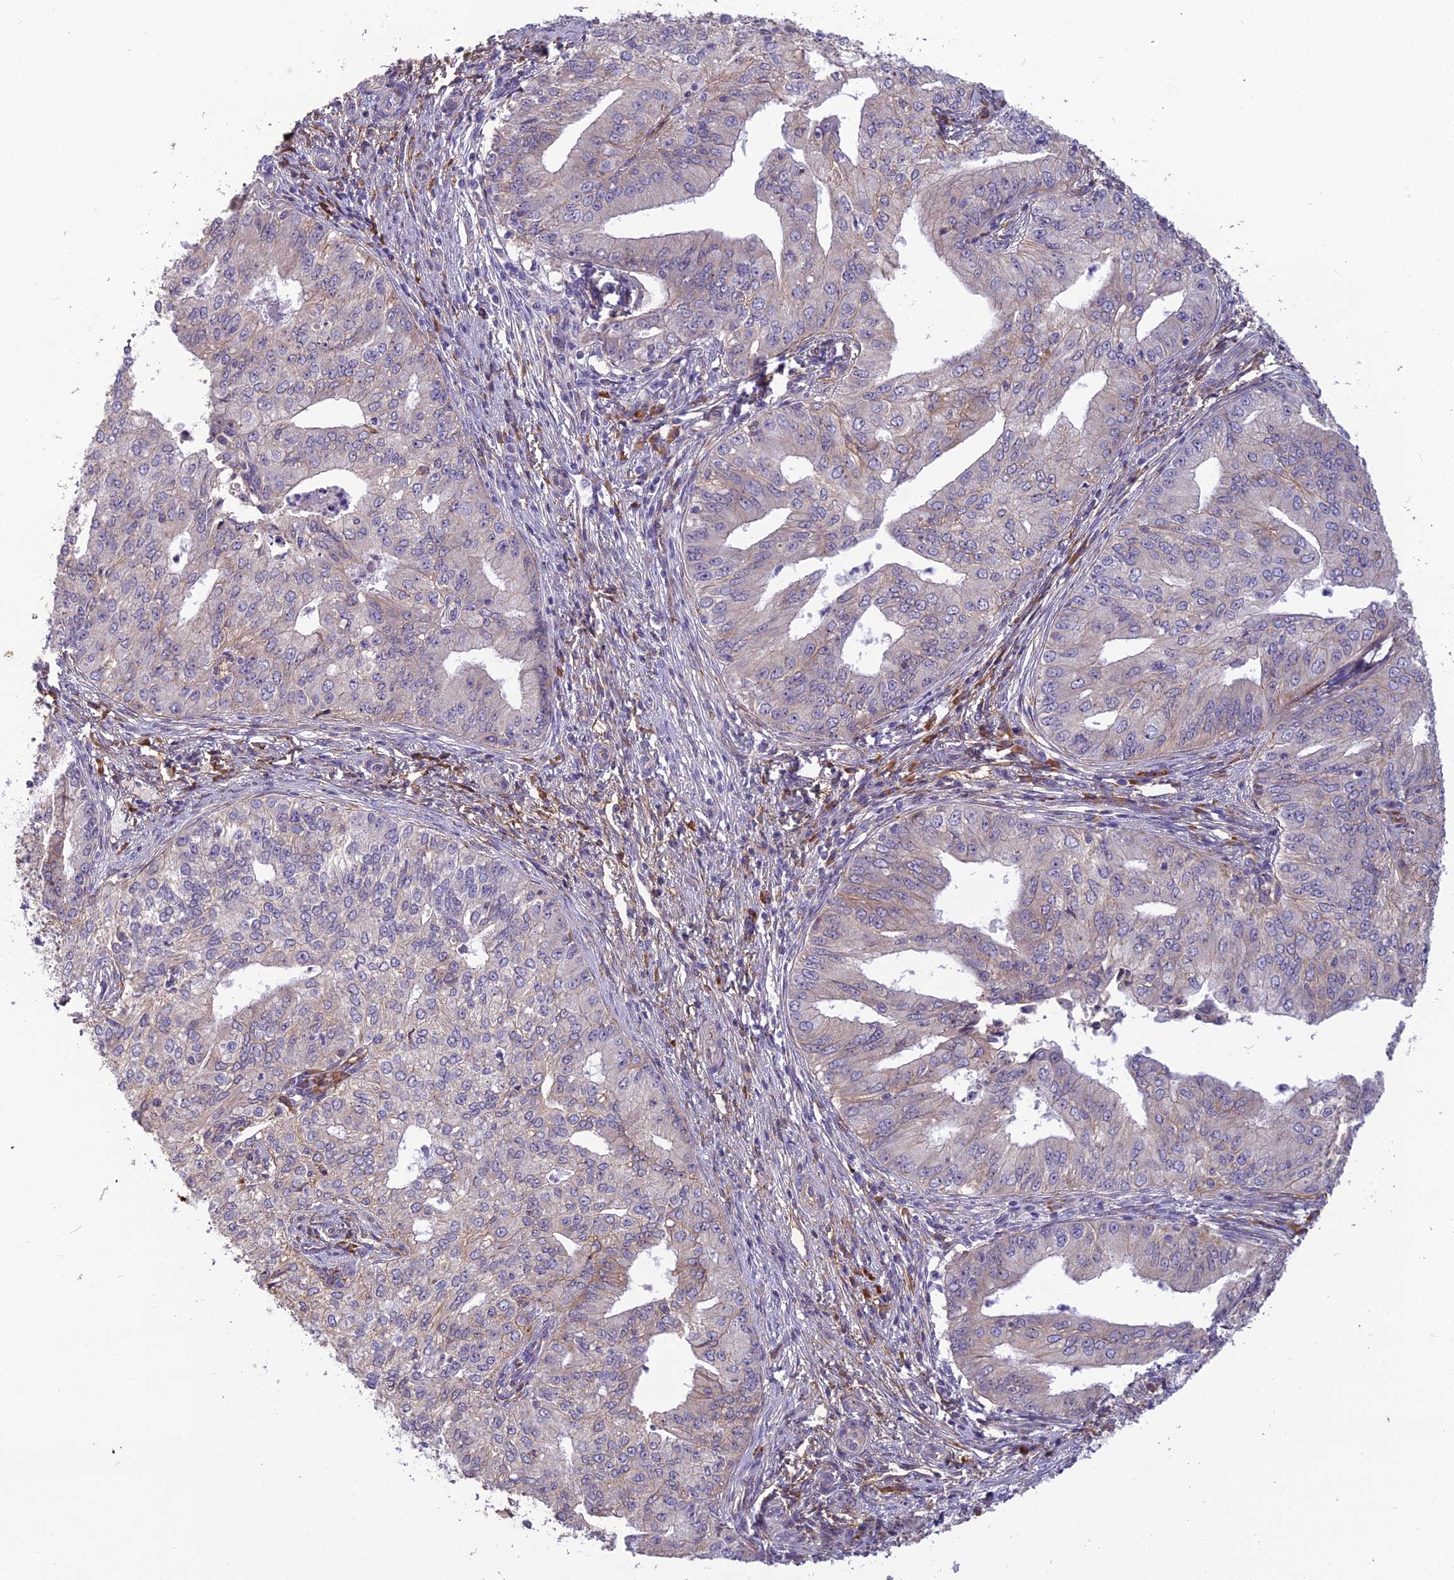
{"staining": {"intensity": "negative", "quantity": "none", "location": "none"}, "tissue": "endometrial cancer", "cell_type": "Tumor cells", "image_type": "cancer", "snomed": [{"axis": "morphology", "description": "Adenocarcinoma, NOS"}, {"axis": "topography", "description": "Endometrium"}], "caption": "Tumor cells show no significant expression in endometrial cancer (adenocarcinoma).", "gene": "TSPAN15", "patient": {"sex": "female", "age": 50}}